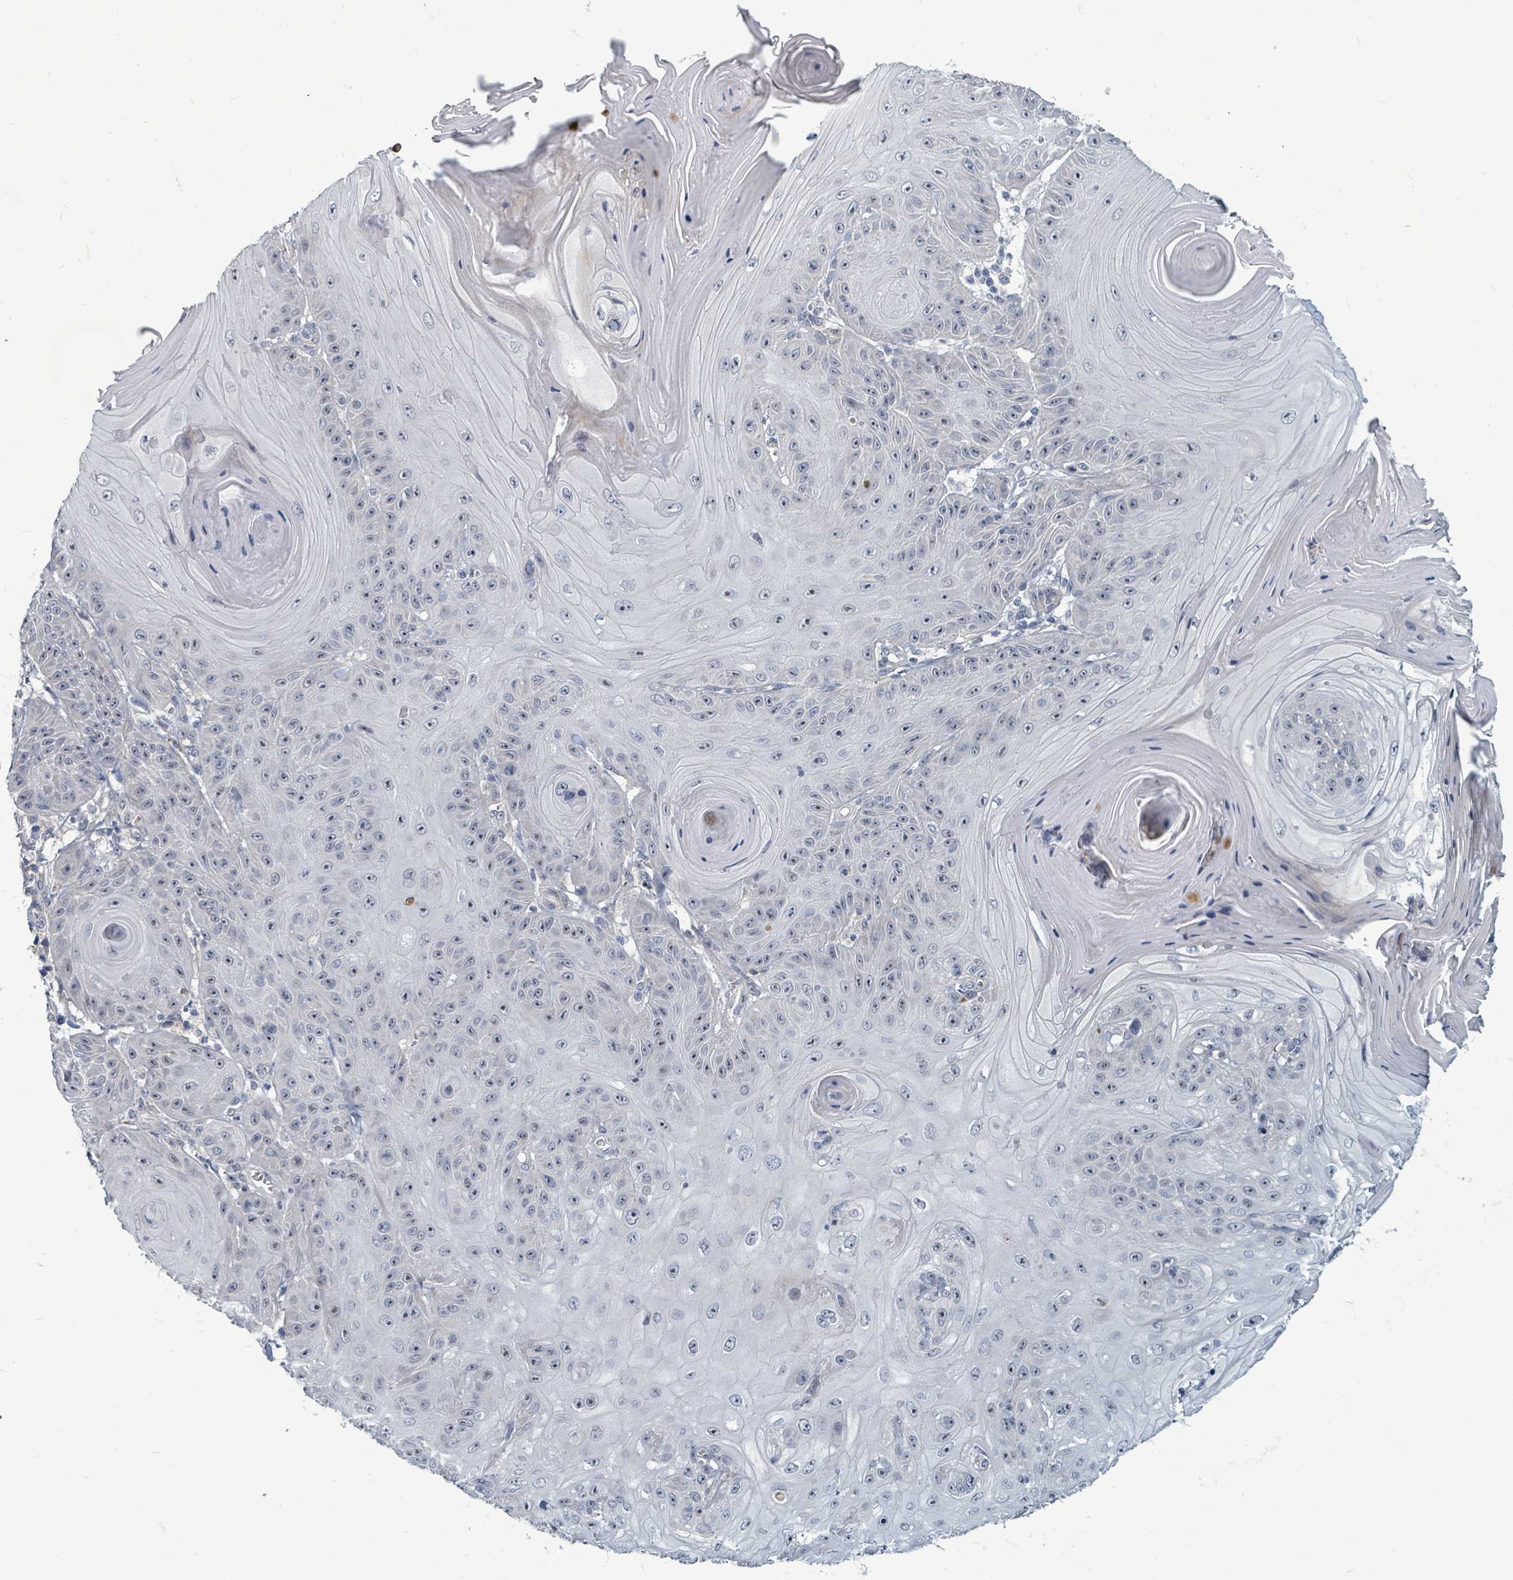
{"staining": {"intensity": "negative", "quantity": "none", "location": "none"}, "tissue": "skin cancer", "cell_type": "Tumor cells", "image_type": "cancer", "snomed": [{"axis": "morphology", "description": "Squamous cell carcinoma, NOS"}, {"axis": "topography", "description": "Skin"}], "caption": "Immunohistochemistry (IHC) photomicrograph of human skin squamous cell carcinoma stained for a protein (brown), which shows no expression in tumor cells.", "gene": "TRDMT1", "patient": {"sex": "female", "age": 78}}